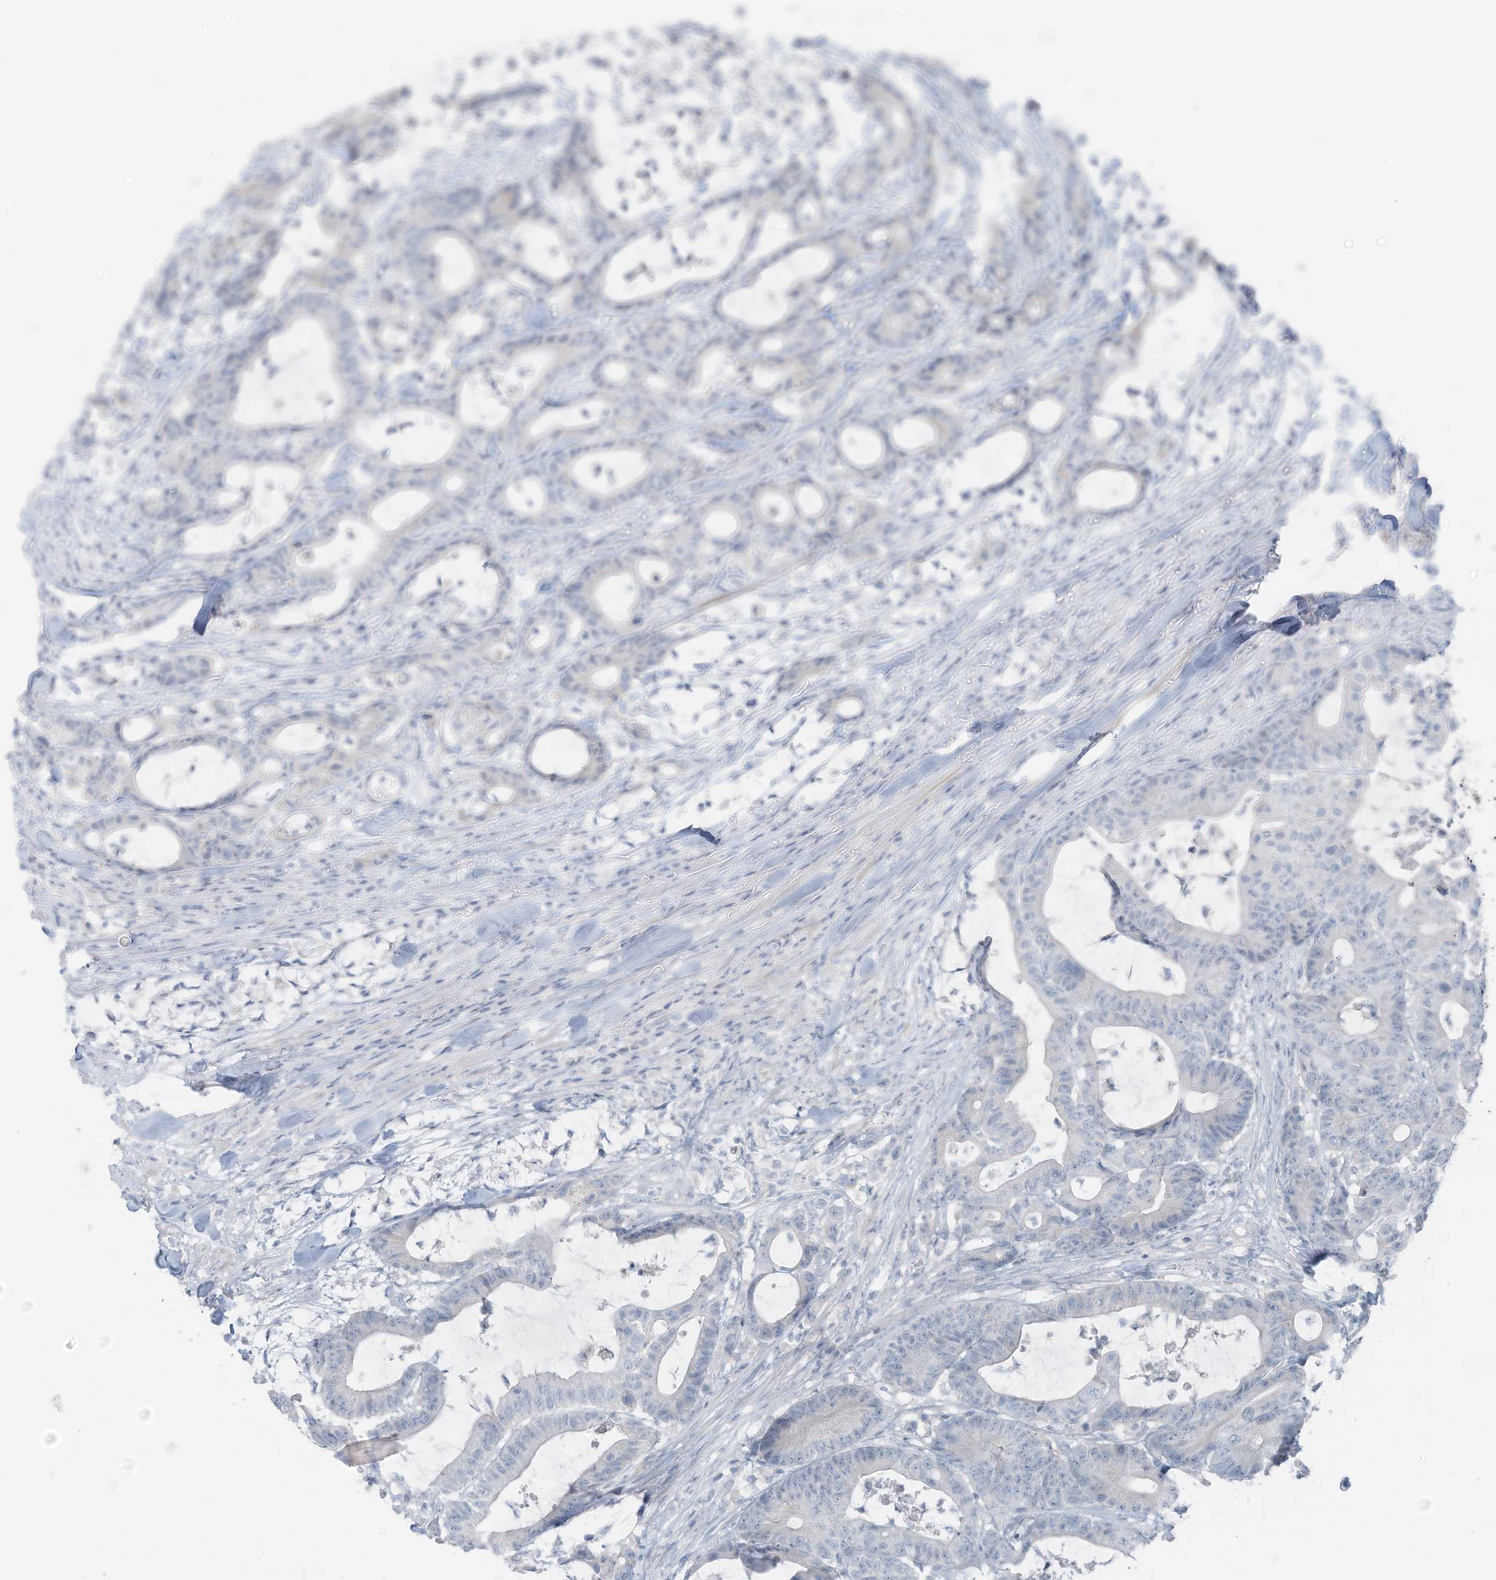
{"staining": {"intensity": "negative", "quantity": "none", "location": "none"}, "tissue": "colorectal cancer", "cell_type": "Tumor cells", "image_type": "cancer", "snomed": [{"axis": "morphology", "description": "Adenocarcinoma, NOS"}, {"axis": "topography", "description": "Colon"}], "caption": "This is an immunohistochemistry (IHC) histopathology image of human colorectal cancer (adenocarcinoma). There is no expression in tumor cells.", "gene": "SLC25A43", "patient": {"sex": "female", "age": 84}}